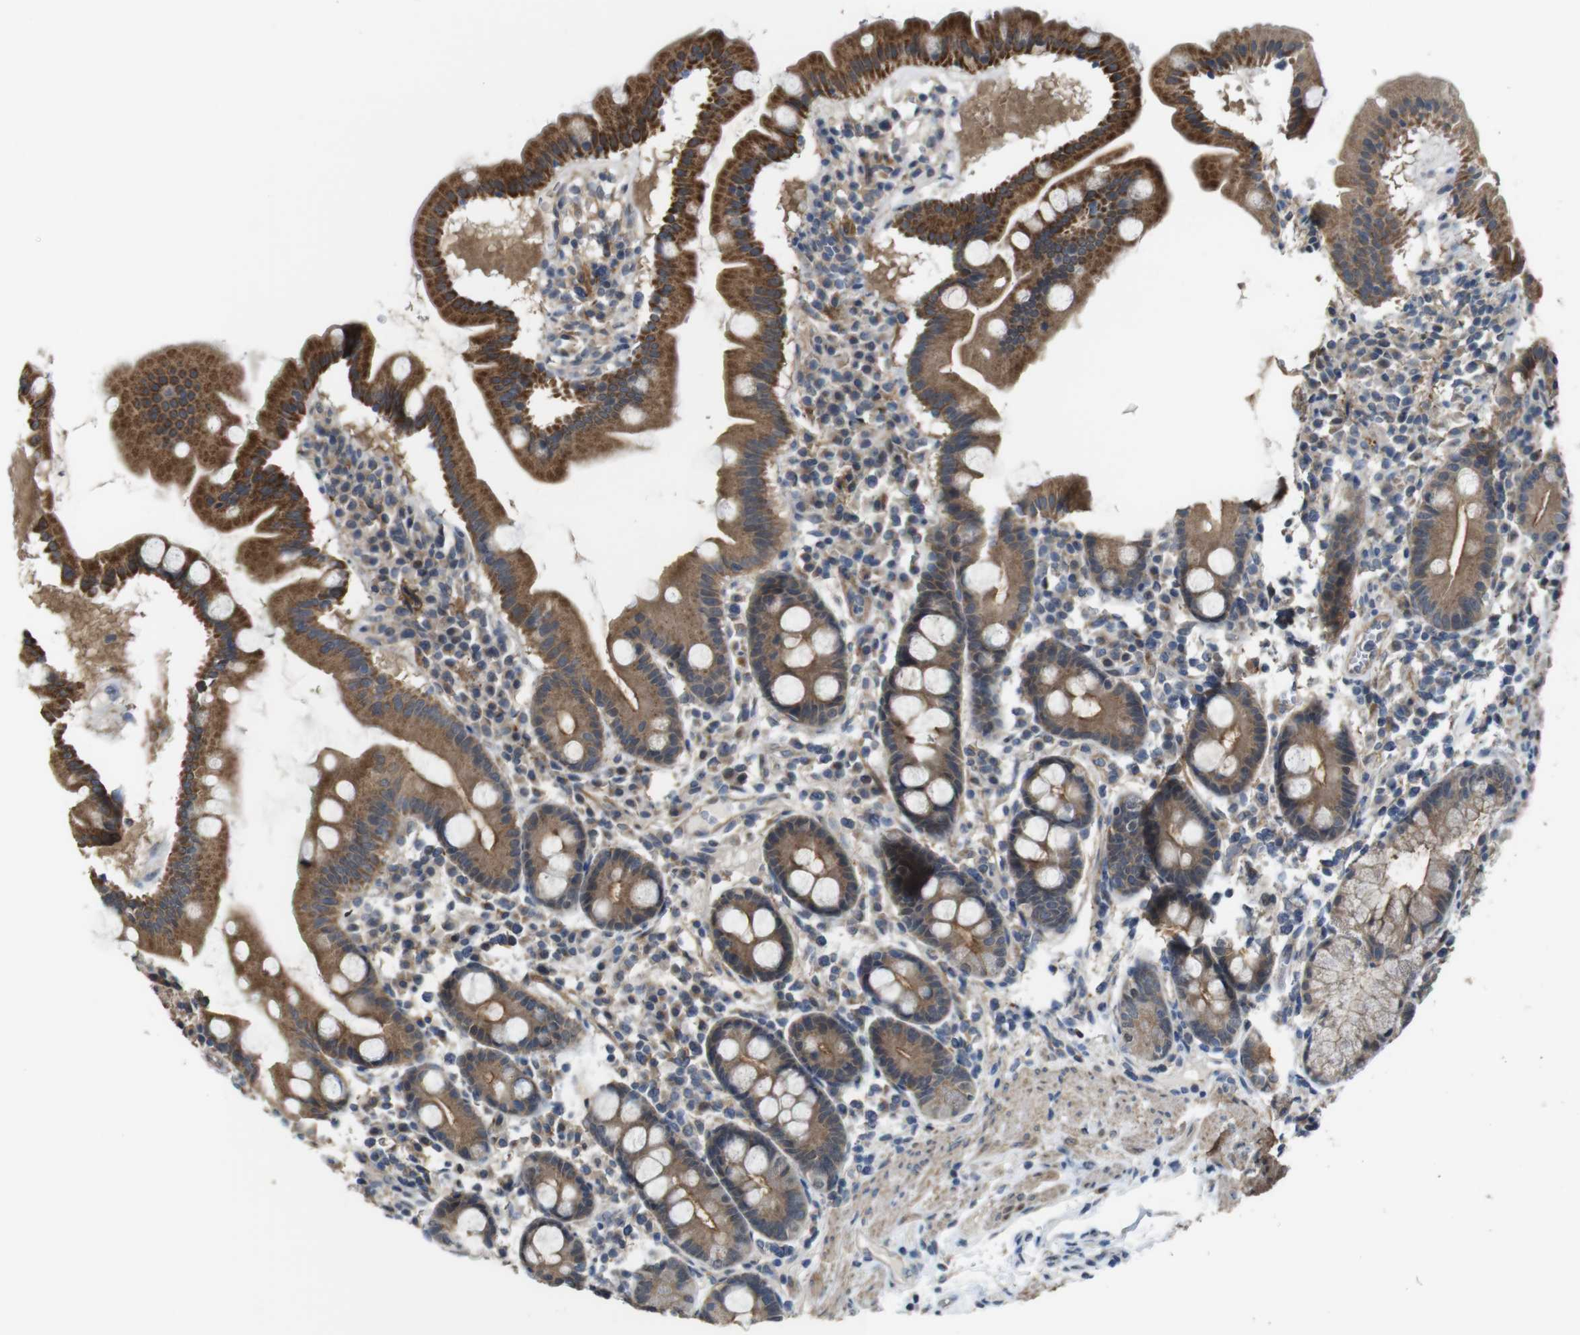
{"staining": {"intensity": "strong", "quantity": ">75%", "location": "cytoplasmic/membranous"}, "tissue": "duodenum", "cell_type": "Glandular cells", "image_type": "normal", "snomed": [{"axis": "morphology", "description": "Normal tissue, NOS"}, {"axis": "topography", "description": "Duodenum"}], "caption": "DAB (3,3'-diaminobenzidine) immunohistochemical staining of benign duodenum exhibits strong cytoplasmic/membranous protein expression in approximately >75% of glandular cells. The staining is performed using DAB (3,3'-diaminobenzidine) brown chromogen to label protein expression. The nuclei are counter-stained blue using hematoxylin.", "gene": "CDC34", "patient": {"sex": "male", "age": 50}}